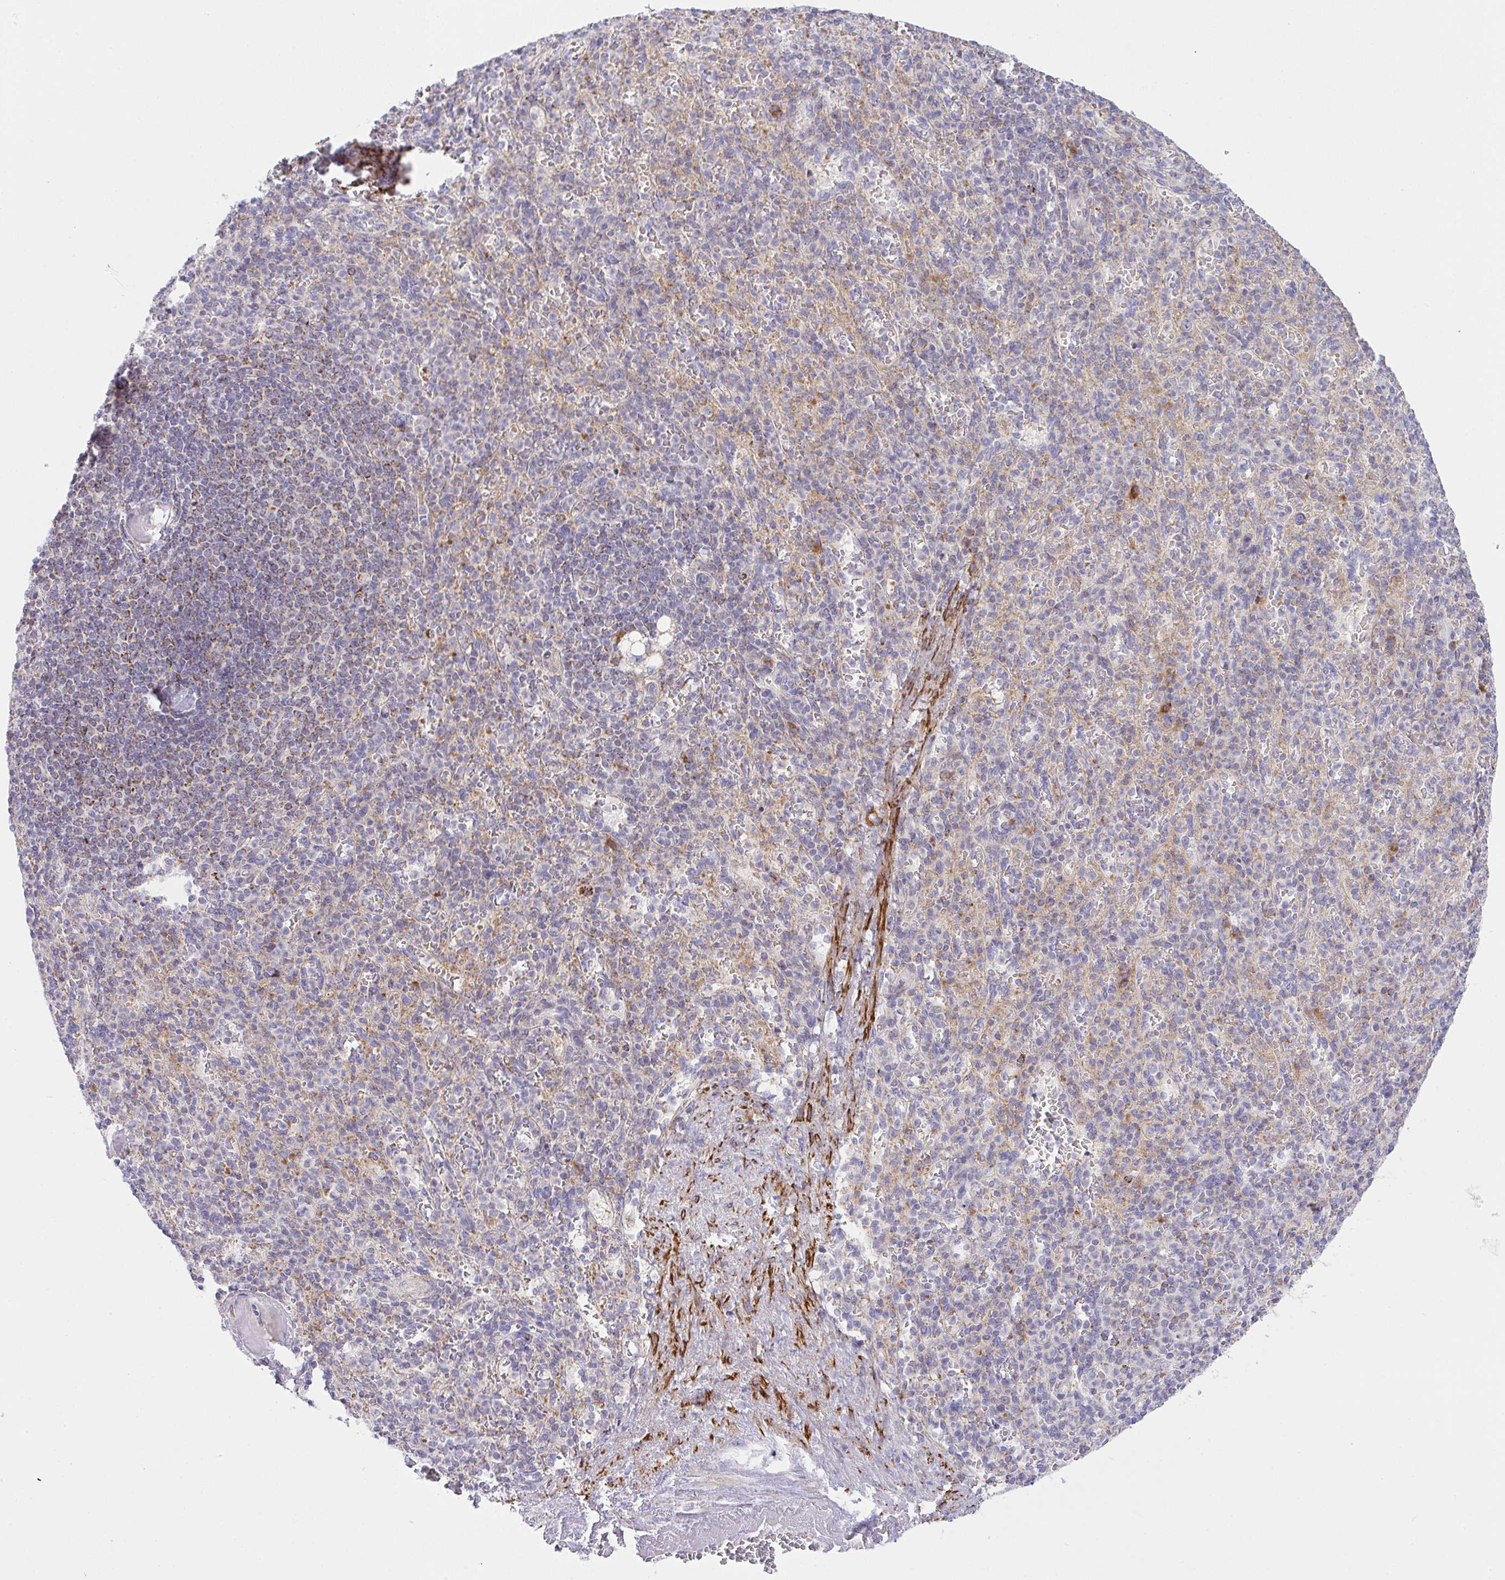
{"staining": {"intensity": "negative", "quantity": "none", "location": "none"}, "tissue": "spleen", "cell_type": "Cells in red pulp", "image_type": "normal", "snomed": [{"axis": "morphology", "description": "Normal tissue, NOS"}, {"axis": "topography", "description": "Spleen"}], "caption": "Micrograph shows no significant protein expression in cells in red pulp of unremarkable spleen.", "gene": "CHDH", "patient": {"sex": "female", "age": 74}}